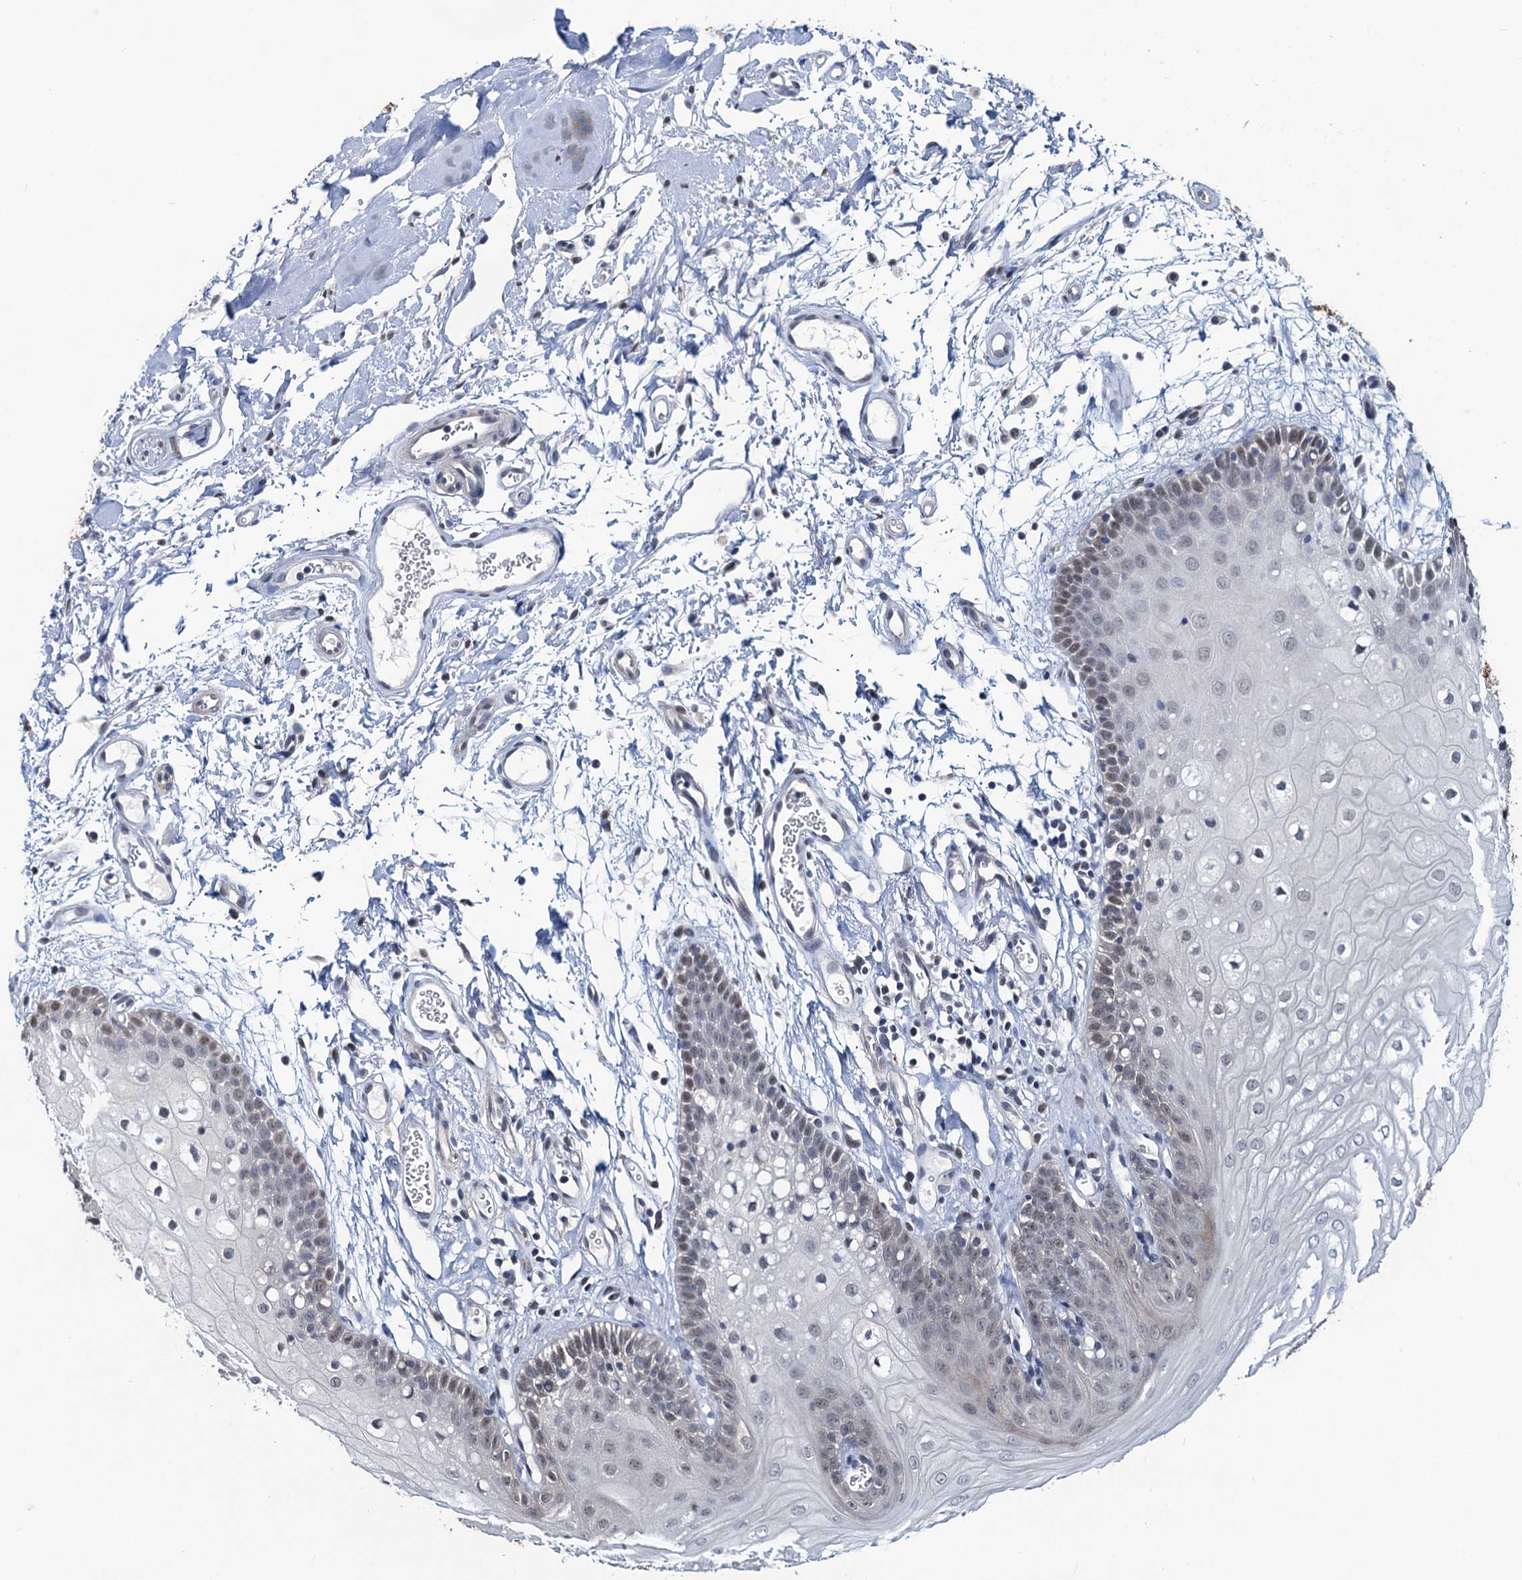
{"staining": {"intensity": "weak", "quantity": "<25%", "location": "nuclear"}, "tissue": "oral mucosa", "cell_type": "Squamous epithelial cells", "image_type": "normal", "snomed": [{"axis": "morphology", "description": "Normal tissue, NOS"}, {"axis": "topography", "description": "Oral tissue"}, {"axis": "topography", "description": "Tounge, NOS"}], "caption": "DAB immunohistochemical staining of unremarkable human oral mucosa demonstrates no significant staining in squamous epithelial cells. Brightfield microscopy of immunohistochemistry (IHC) stained with DAB (3,3'-diaminobenzidine) (brown) and hematoxylin (blue), captured at high magnification.", "gene": "RTKN2", "patient": {"sex": "female", "age": 73}}